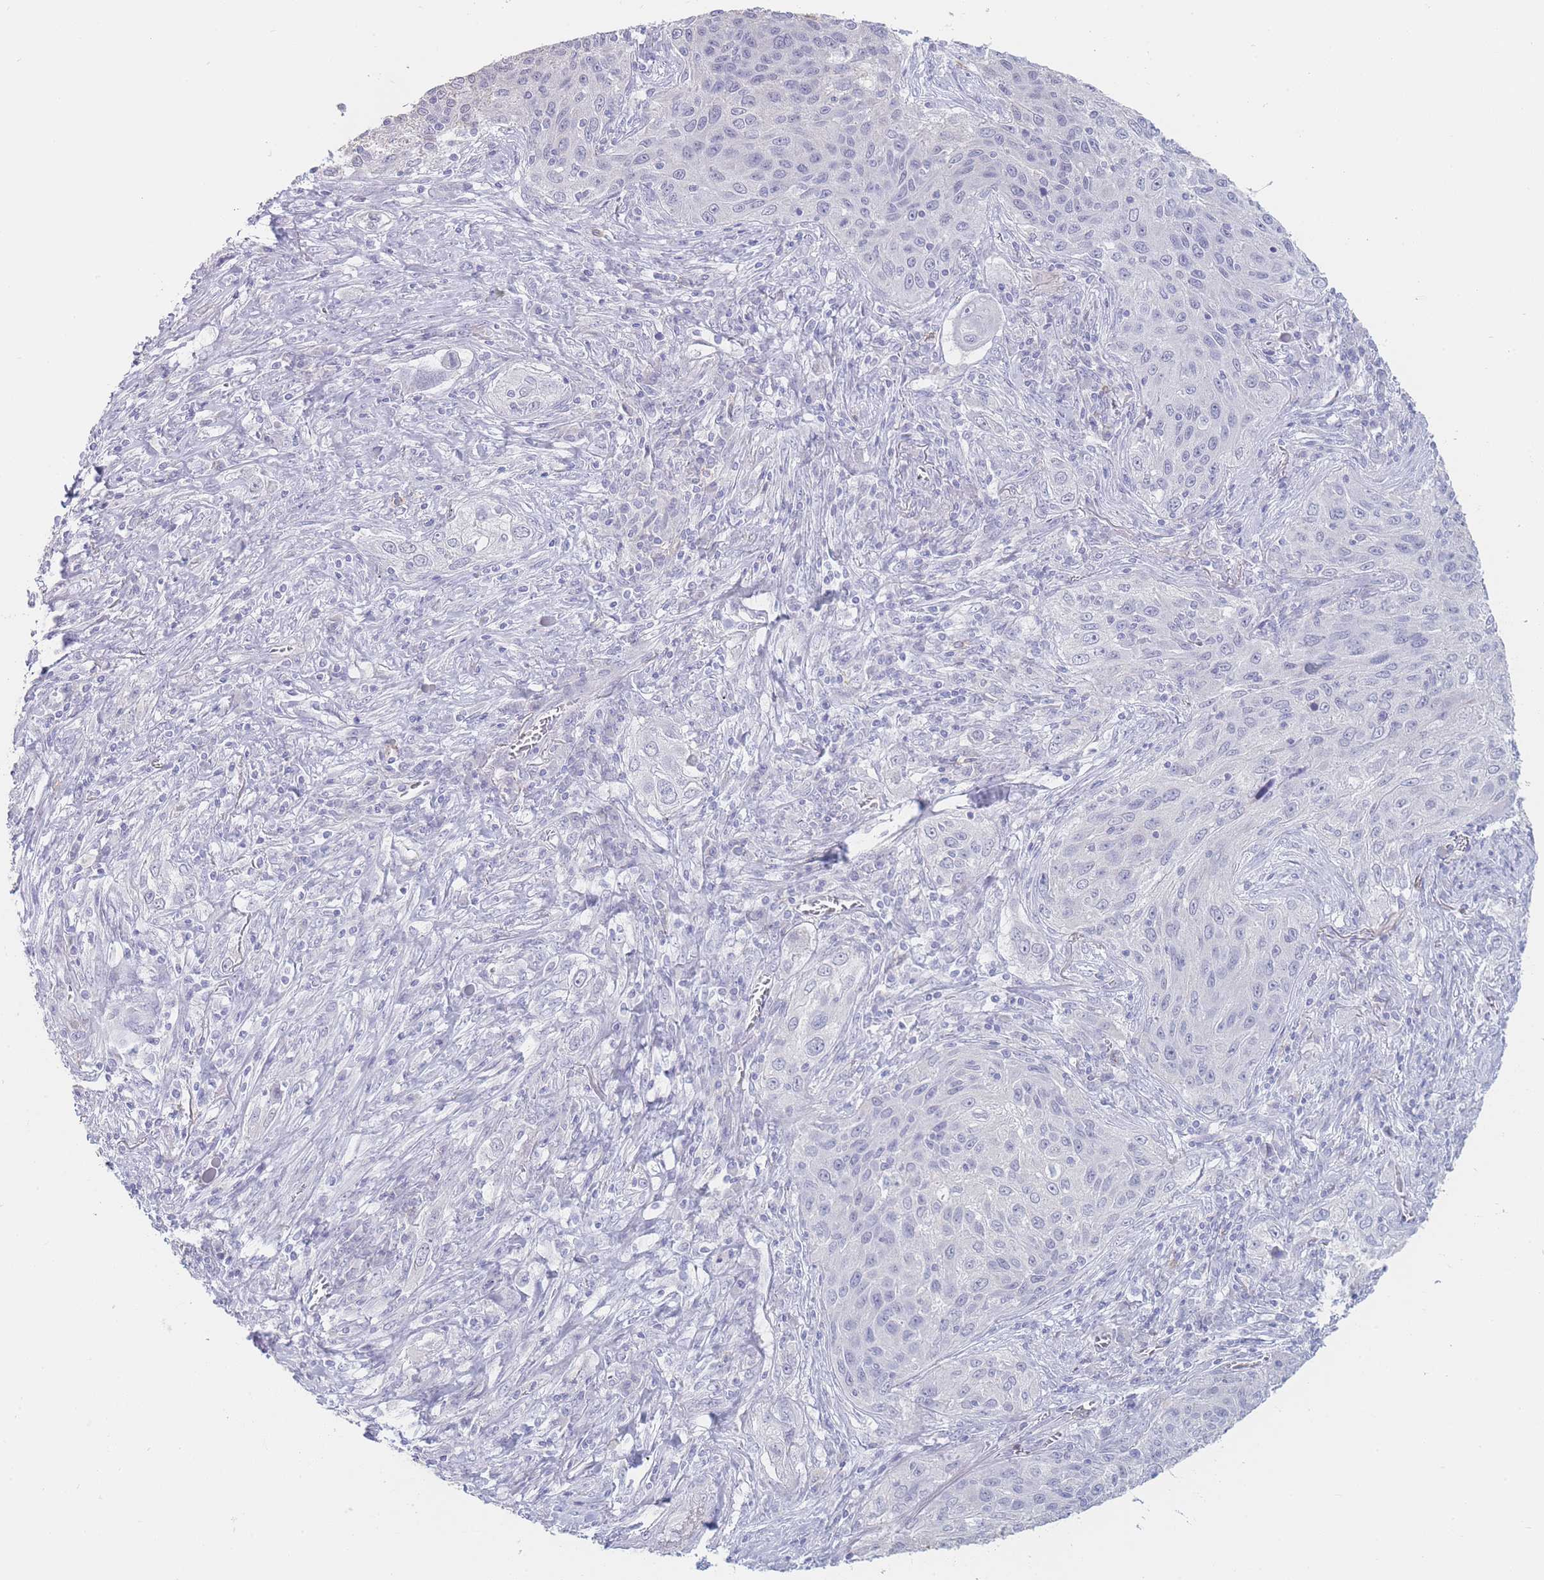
{"staining": {"intensity": "negative", "quantity": "none", "location": "none"}, "tissue": "lung cancer", "cell_type": "Tumor cells", "image_type": "cancer", "snomed": [{"axis": "morphology", "description": "Squamous cell carcinoma, NOS"}, {"axis": "topography", "description": "Lung"}], "caption": "This is an immunohistochemistry (IHC) histopathology image of human lung cancer. There is no staining in tumor cells.", "gene": "CD37", "patient": {"sex": "female", "age": 69}}